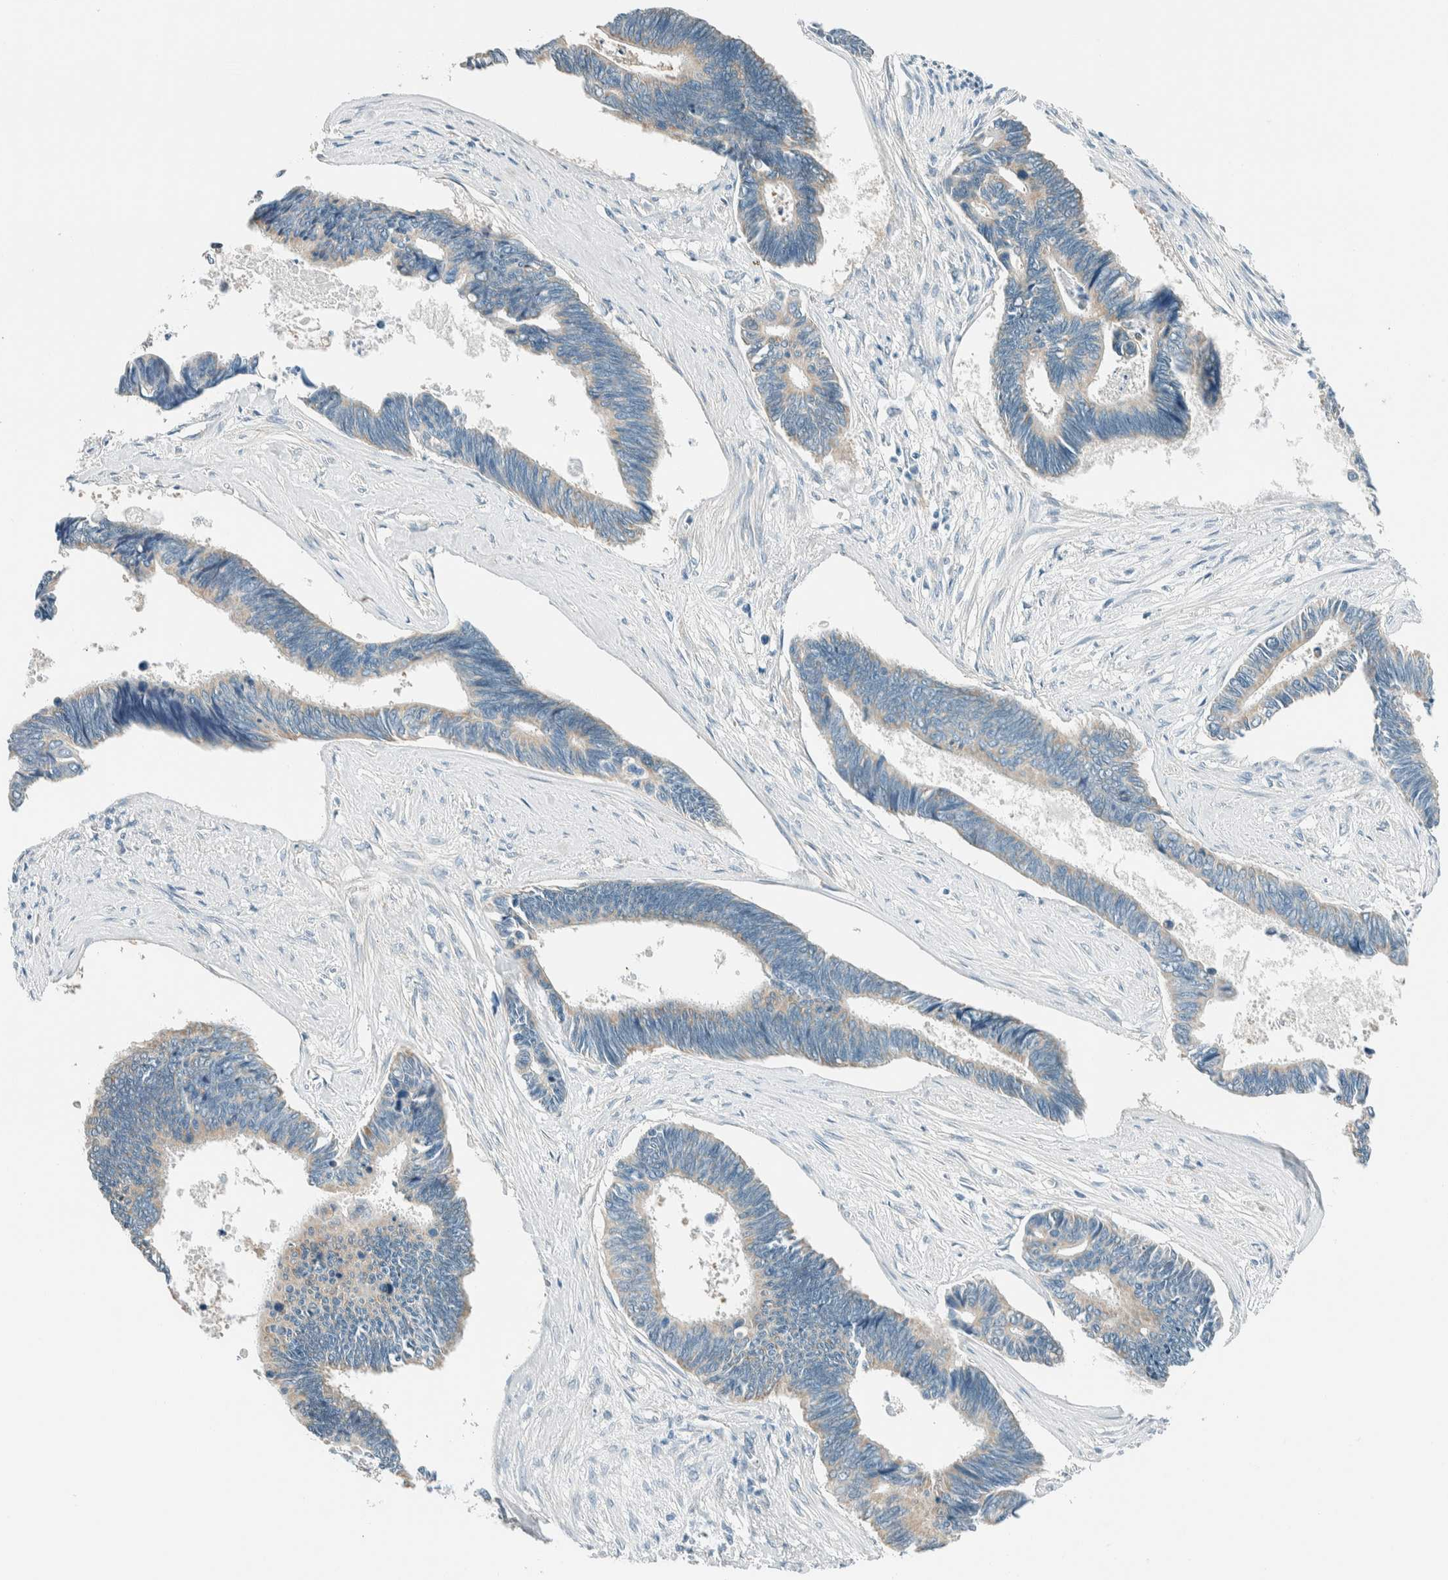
{"staining": {"intensity": "weak", "quantity": "<25%", "location": "cytoplasmic/membranous"}, "tissue": "pancreatic cancer", "cell_type": "Tumor cells", "image_type": "cancer", "snomed": [{"axis": "morphology", "description": "Adenocarcinoma, NOS"}, {"axis": "topography", "description": "Pancreas"}], "caption": "Protein analysis of pancreatic cancer (adenocarcinoma) shows no significant positivity in tumor cells. The staining was performed using DAB to visualize the protein expression in brown, while the nuclei were stained in blue with hematoxylin (Magnification: 20x).", "gene": "ALDH7A1", "patient": {"sex": "female", "age": 70}}